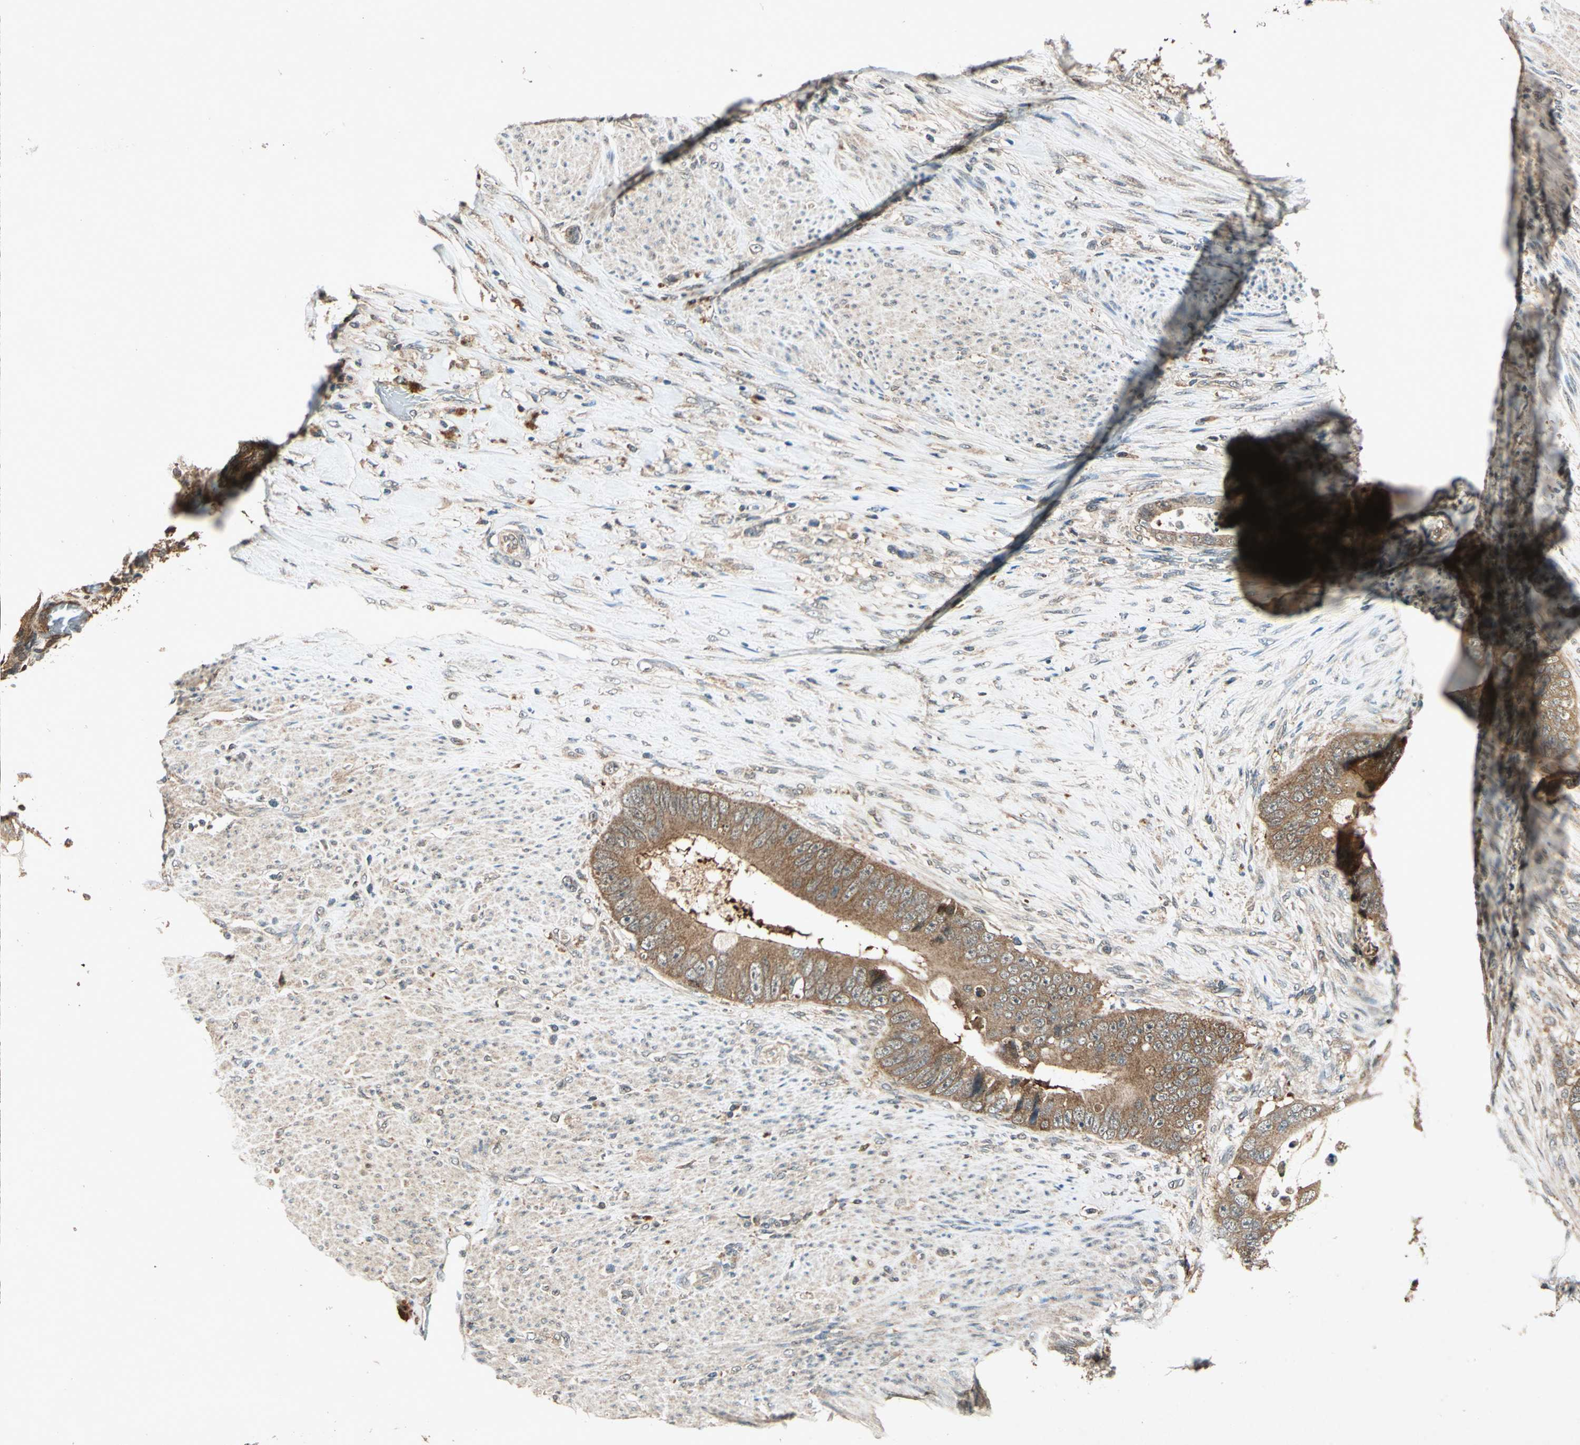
{"staining": {"intensity": "moderate", "quantity": ">75%", "location": "cytoplasmic/membranous"}, "tissue": "colorectal cancer", "cell_type": "Tumor cells", "image_type": "cancer", "snomed": [{"axis": "morphology", "description": "Adenocarcinoma, NOS"}, {"axis": "topography", "description": "Rectum"}], "caption": "The photomicrograph shows immunohistochemical staining of adenocarcinoma (colorectal). There is moderate cytoplasmic/membranous positivity is seen in about >75% of tumor cells.", "gene": "AHSA1", "patient": {"sex": "female", "age": 77}}